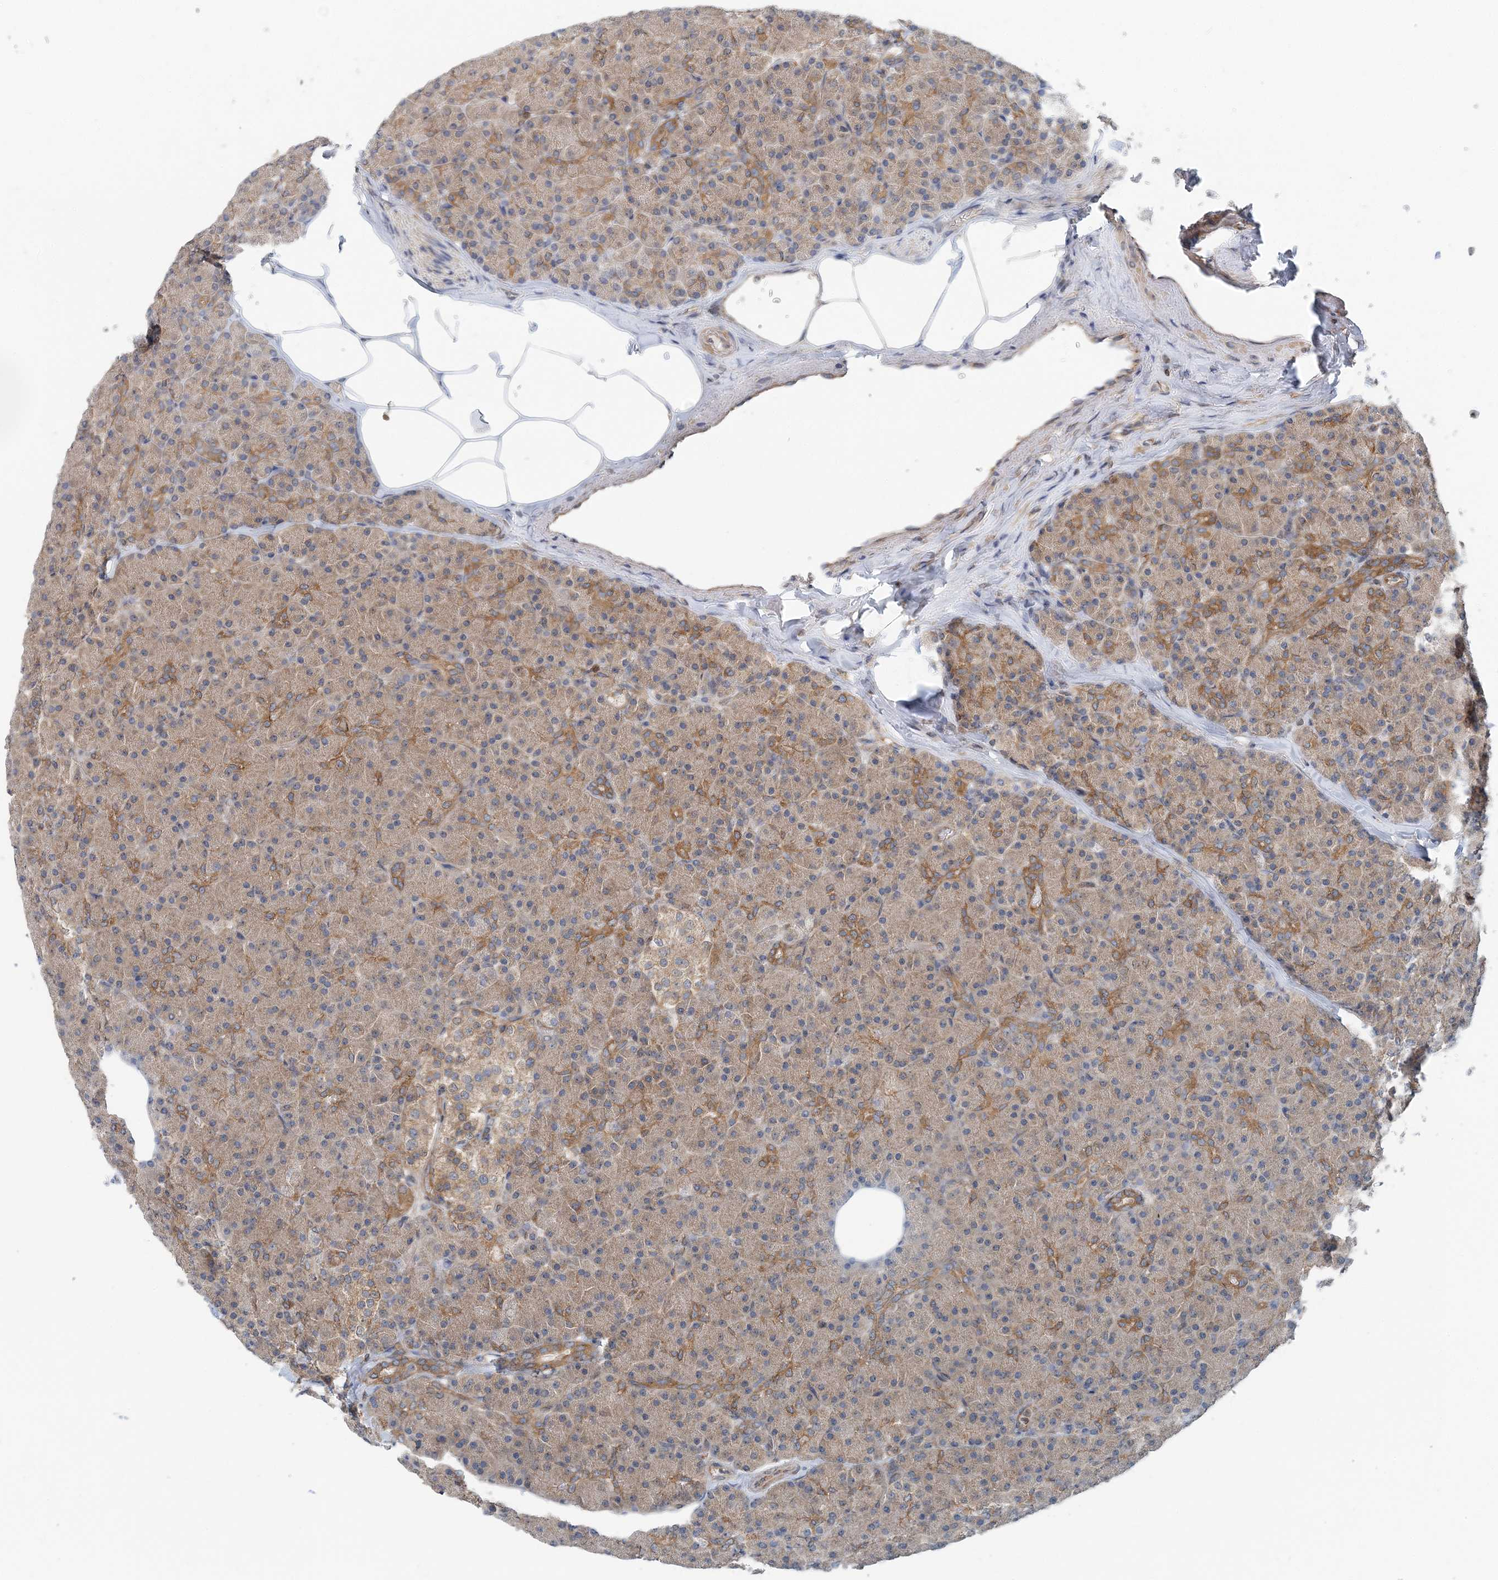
{"staining": {"intensity": "moderate", "quantity": ">75%", "location": "cytoplasmic/membranous"}, "tissue": "pancreas", "cell_type": "Exocrine glandular cells", "image_type": "normal", "snomed": [{"axis": "morphology", "description": "Normal tissue, NOS"}, {"axis": "topography", "description": "Pancreas"}], "caption": "Benign pancreas shows moderate cytoplasmic/membranous positivity in approximately >75% of exocrine glandular cells Using DAB (brown) and hematoxylin (blue) stains, captured at high magnification using brightfield microscopy..", "gene": "MOB4", "patient": {"sex": "female", "age": 43}}